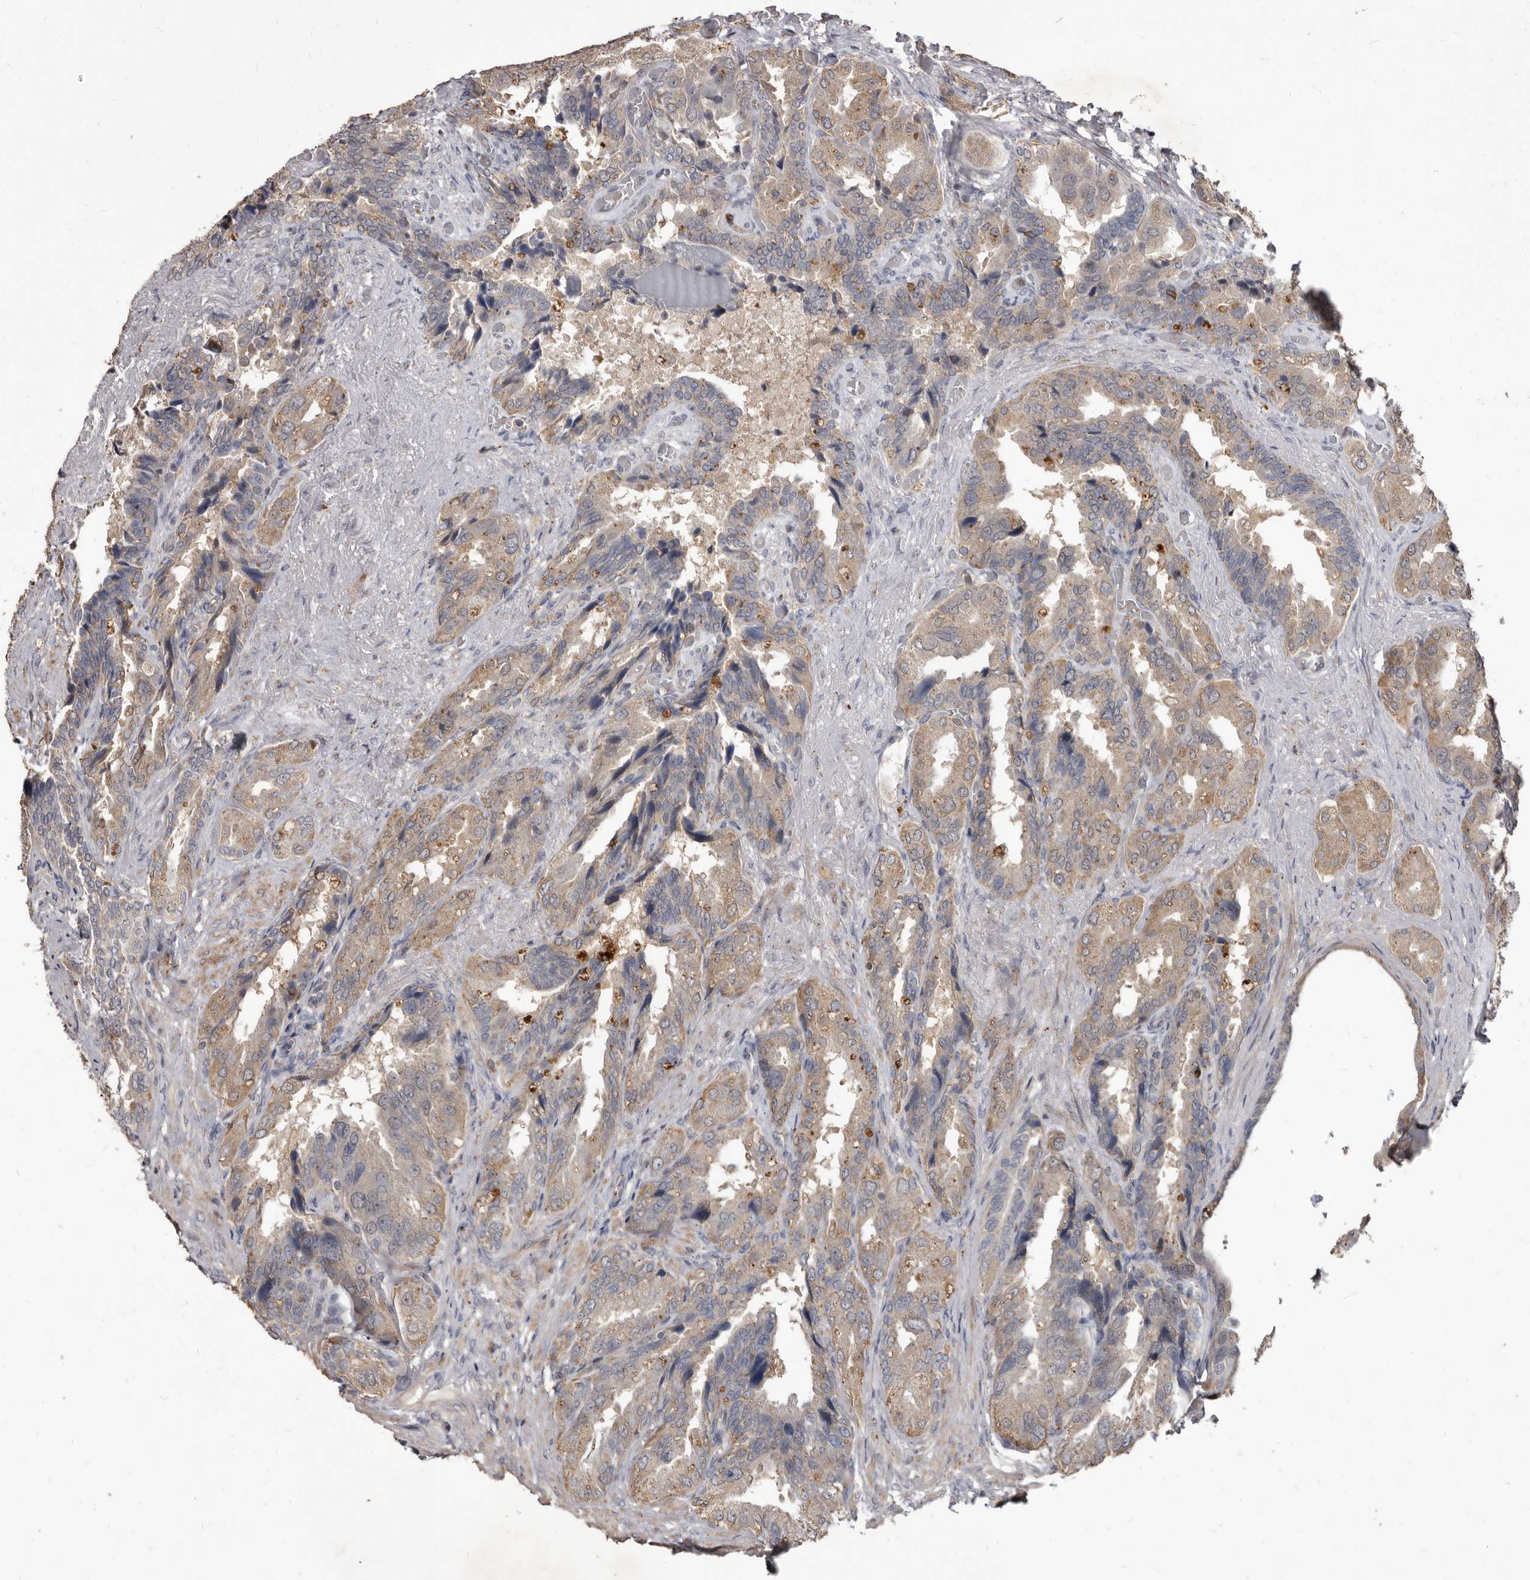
{"staining": {"intensity": "moderate", "quantity": "25%-75%", "location": "cytoplasmic/membranous,nuclear"}, "tissue": "seminal vesicle", "cell_type": "Glandular cells", "image_type": "normal", "snomed": [{"axis": "morphology", "description": "Normal tissue, NOS"}, {"axis": "topography", "description": "Seminal veicle"}, {"axis": "topography", "description": "Peripheral nerve tissue"}], "caption": "Immunohistochemistry staining of normal seminal vesicle, which demonstrates medium levels of moderate cytoplasmic/membranous,nuclear expression in about 25%-75% of glandular cells indicating moderate cytoplasmic/membranous,nuclear protein positivity. The staining was performed using DAB (3,3'-diaminobenzidine) (brown) for protein detection and nuclei were counterstained in hematoxylin (blue).", "gene": "ACLY", "patient": {"sex": "male", "age": 63}}